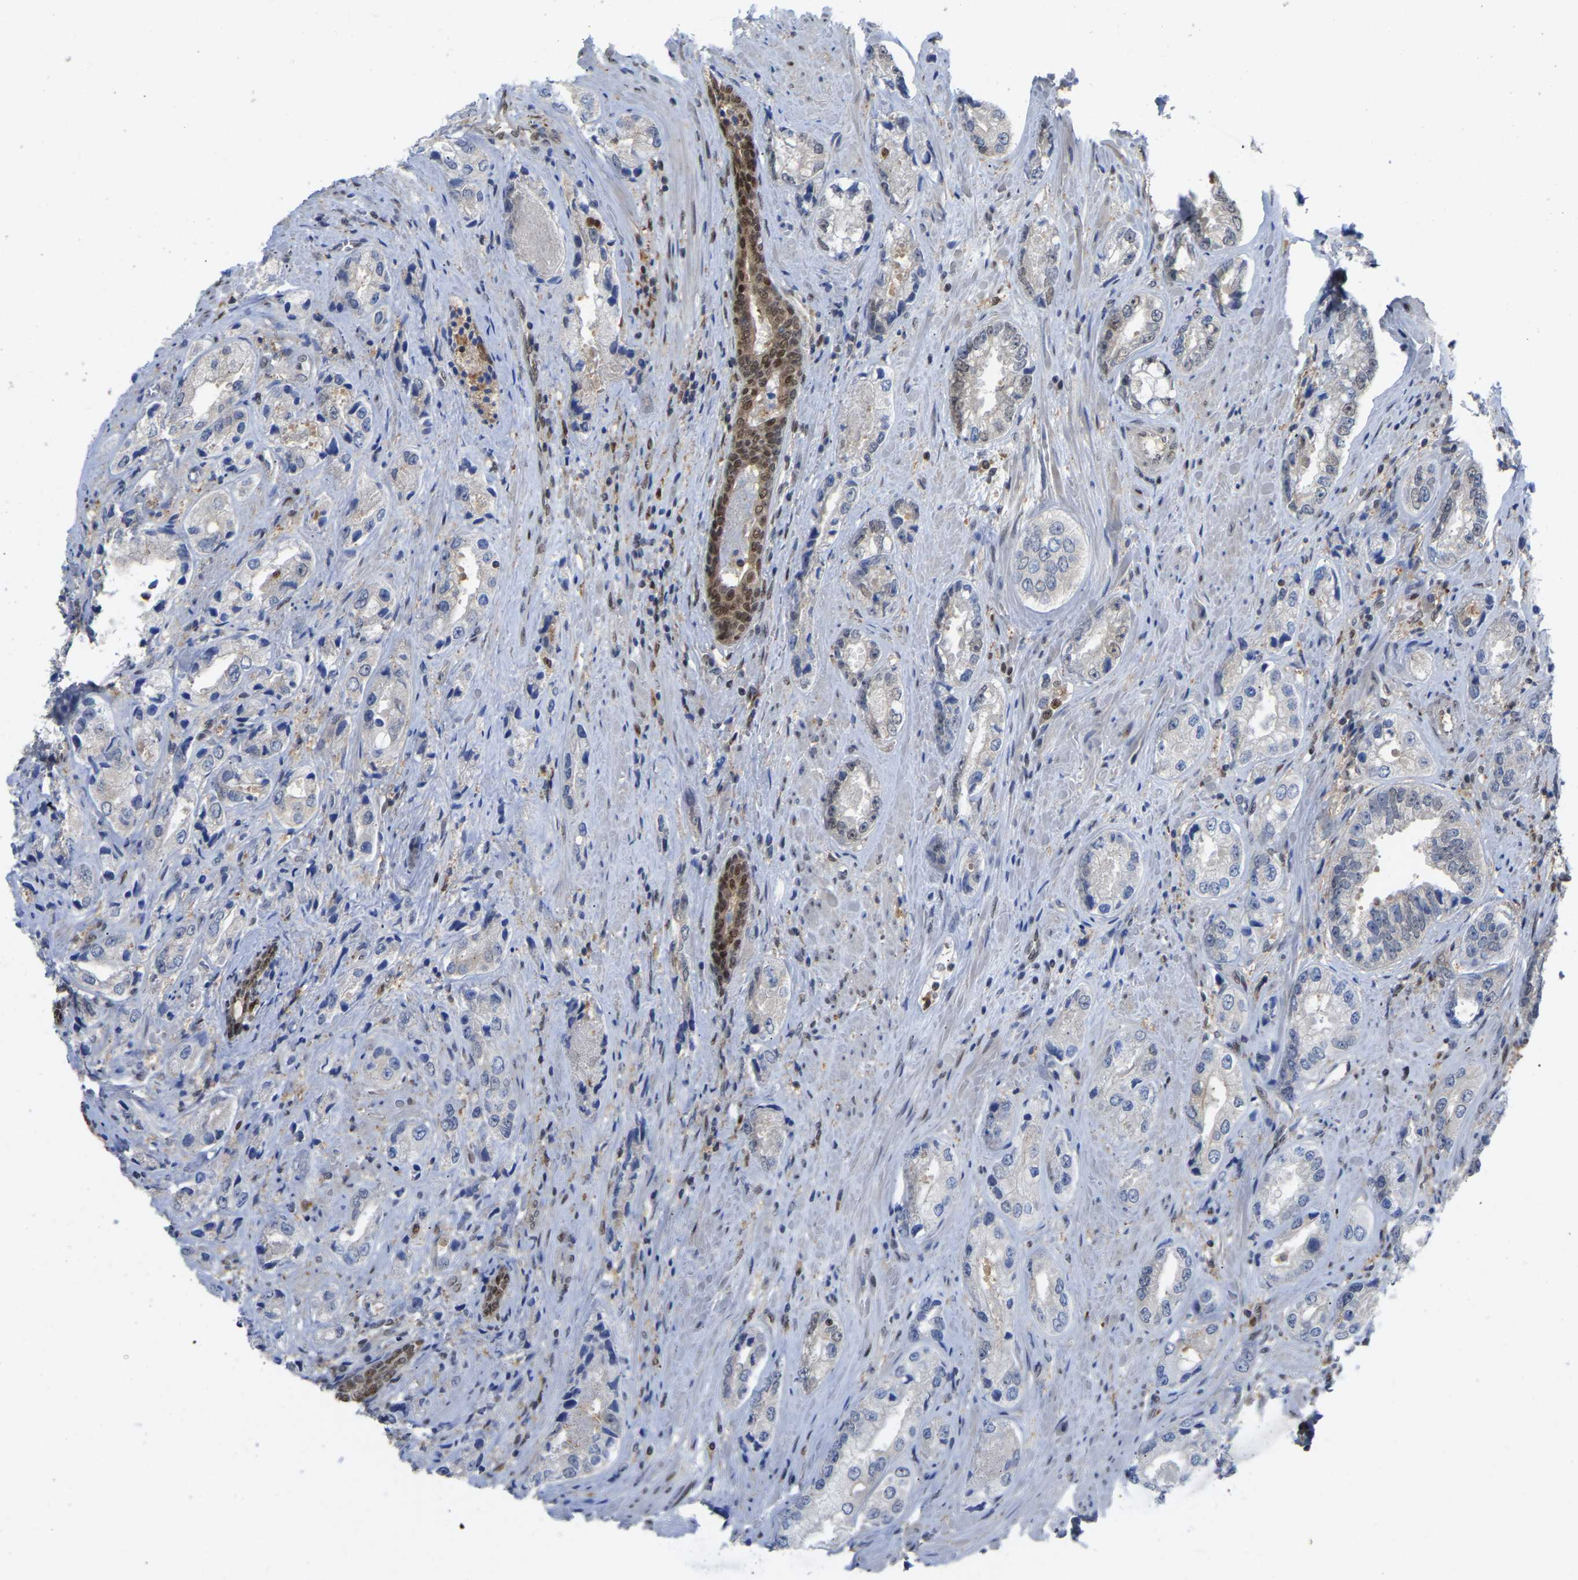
{"staining": {"intensity": "moderate", "quantity": "<25%", "location": "nuclear"}, "tissue": "prostate cancer", "cell_type": "Tumor cells", "image_type": "cancer", "snomed": [{"axis": "morphology", "description": "Adenocarcinoma, High grade"}, {"axis": "topography", "description": "Prostate"}], "caption": "A low amount of moderate nuclear positivity is present in about <25% of tumor cells in prostate cancer (high-grade adenocarcinoma) tissue. (Stains: DAB (3,3'-diaminobenzidine) in brown, nuclei in blue, Microscopy: brightfield microscopy at high magnification).", "gene": "KLRG2", "patient": {"sex": "male", "age": 61}}